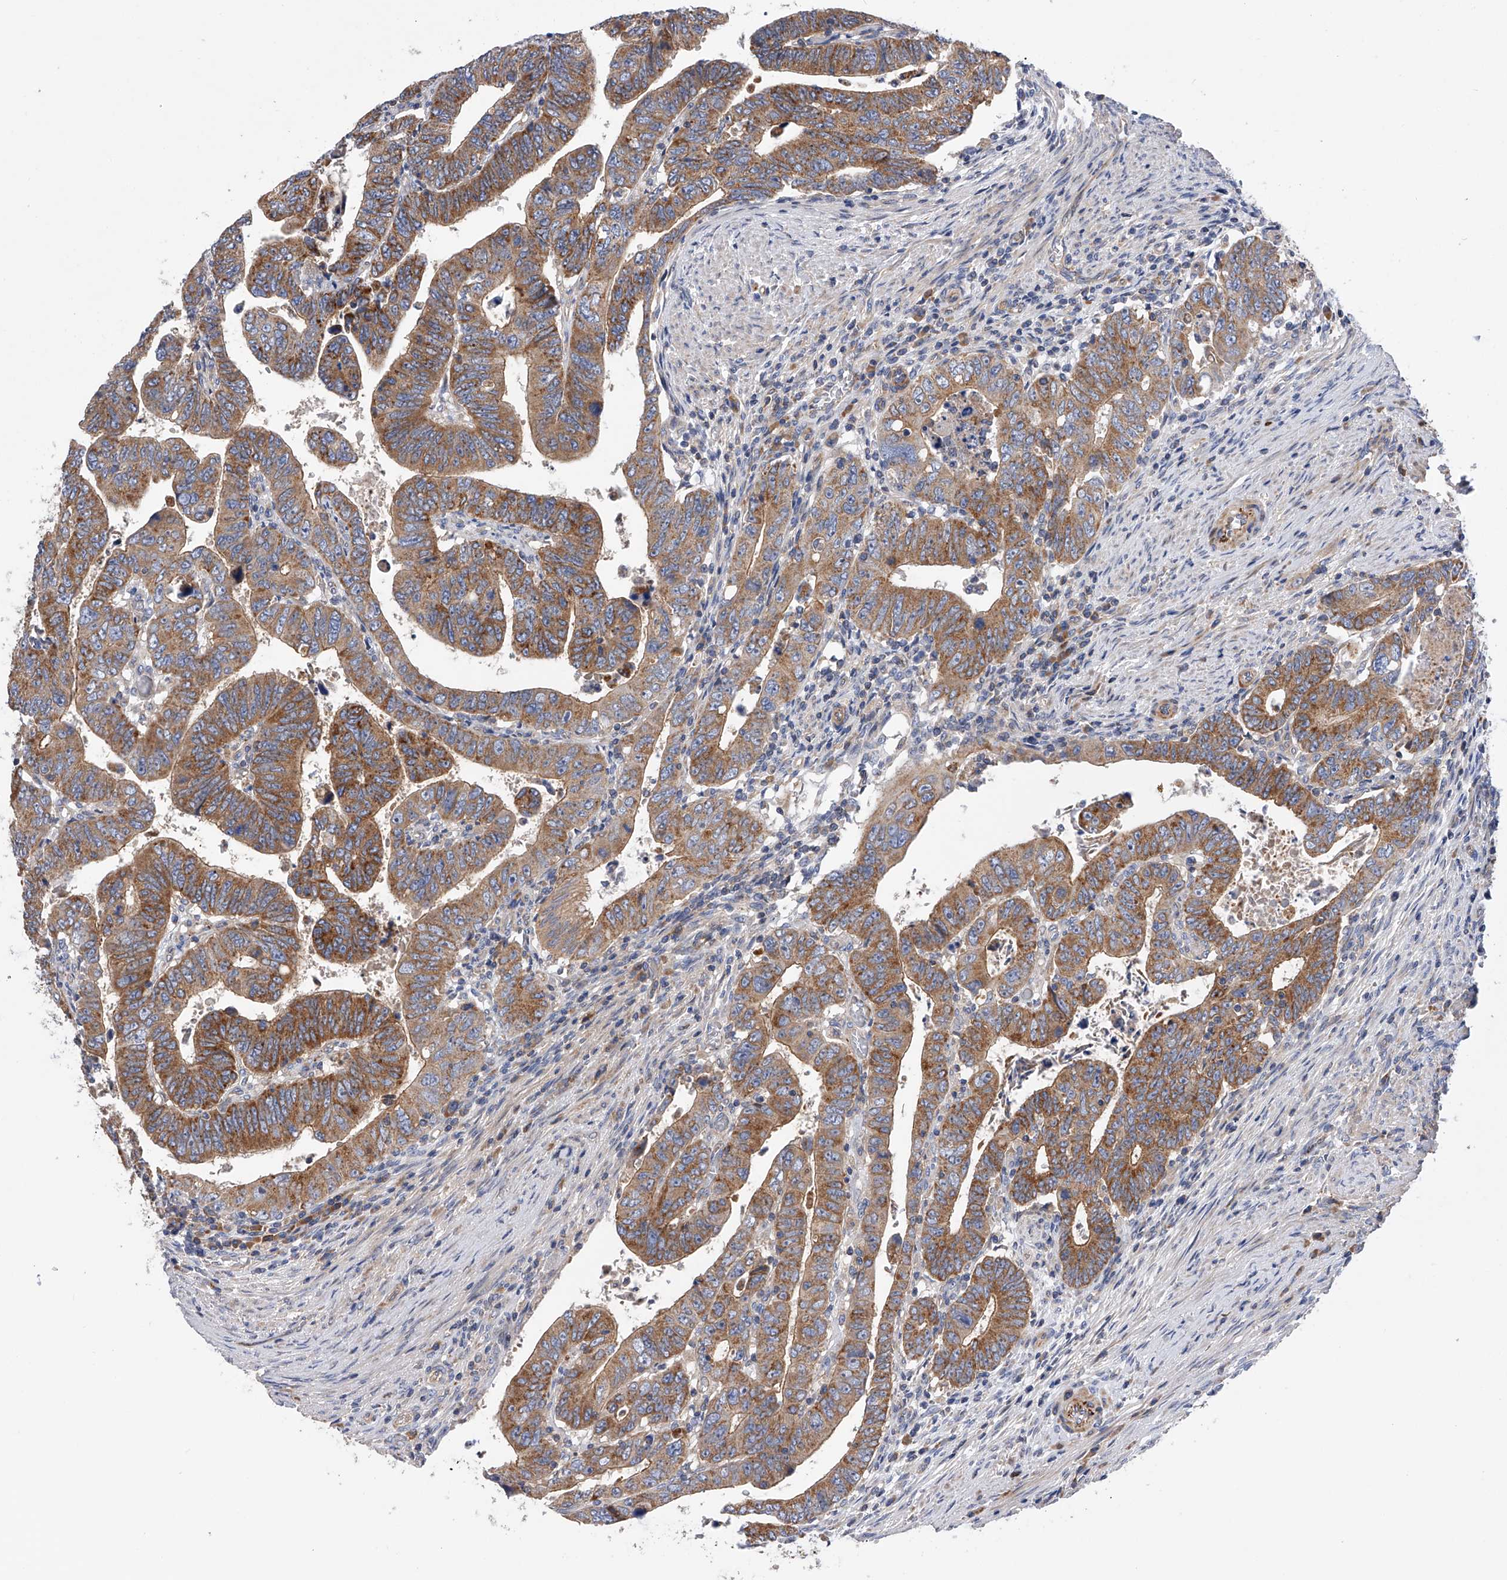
{"staining": {"intensity": "moderate", "quantity": ">75%", "location": "cytoplasmic/membranous"}, "tissue": "colorectal cancer", "cell_type": "Tumor cells", "image_type": "cancer", "snomed": [{"axis": "morphology", "description": "Normal tissue, NOS"}, {"axis": "morphology", "description": "Adenocarcinoma, NOS"}, {"axis": "topography", "description": "Rectum"}], "caption": "Colorectal cancer was stained to show a protein in brown. There is medium levels of moderate cytoplasmic/membranous staining in approximately >75% of tumor cells.", "gene": "MLYCD", "patient": {"sex": "female", "age": 65}}